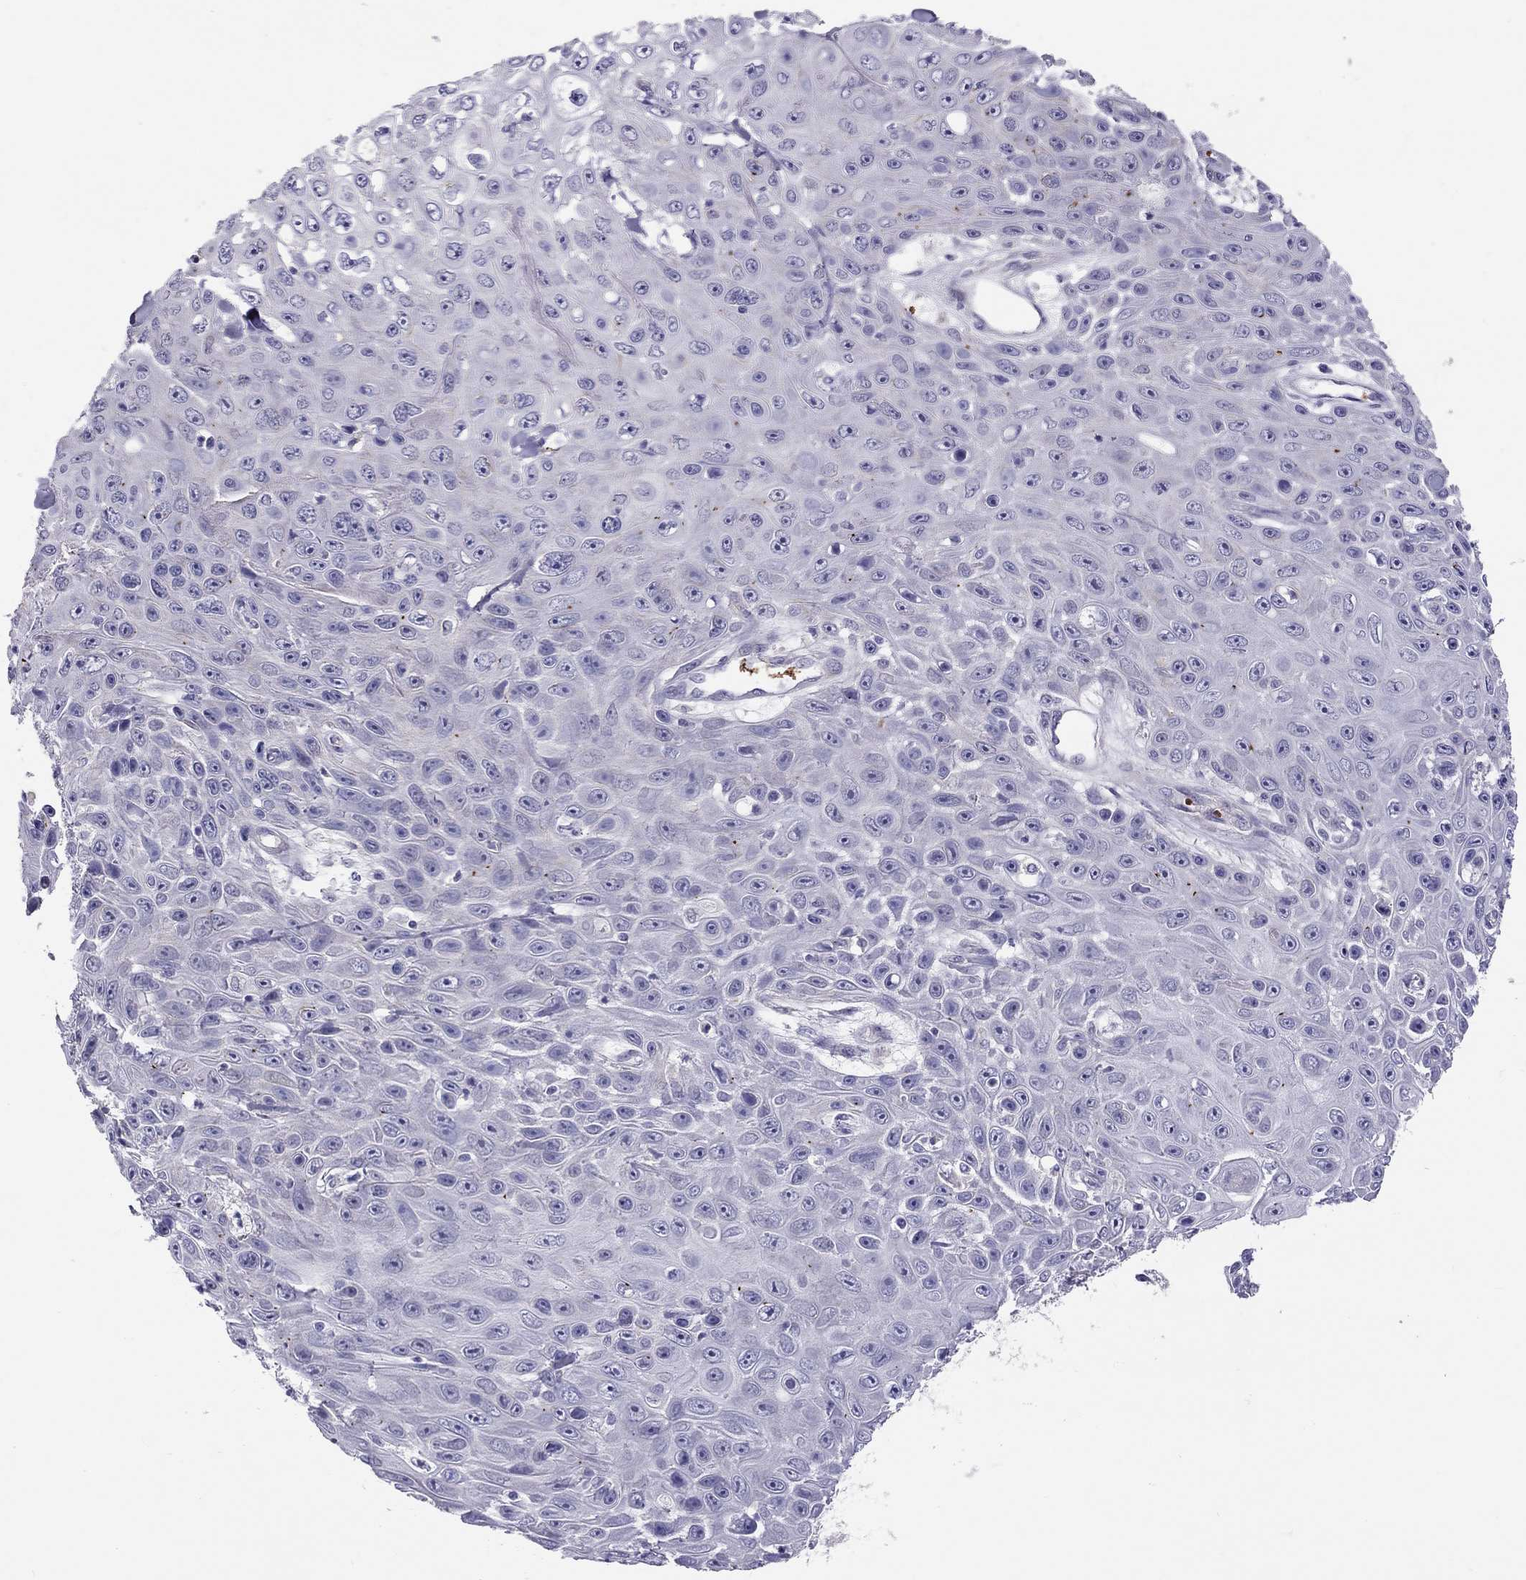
{"staining": {"intensity": "negative", "quantity": "none", "location": "none"}, "tissue": "skin cancer", "cell_type": "Tumor cells", "image_type": "cancer", "snomed": [{"axis": "morphology", "description": "Squamous cell carcinoma, NOS"}, {"axis": "topography", "description": "Skin"}], "caption": "There is no significant expression in tumor cells of skin cancer. Brightfield microscopy of immunohistochemistry (IHC) stained with DAB (brown) and hematoxylin (blue), captured at high magnification.", "gene": "FRMD1", "patient": {"sex": "male", "age": 82}}